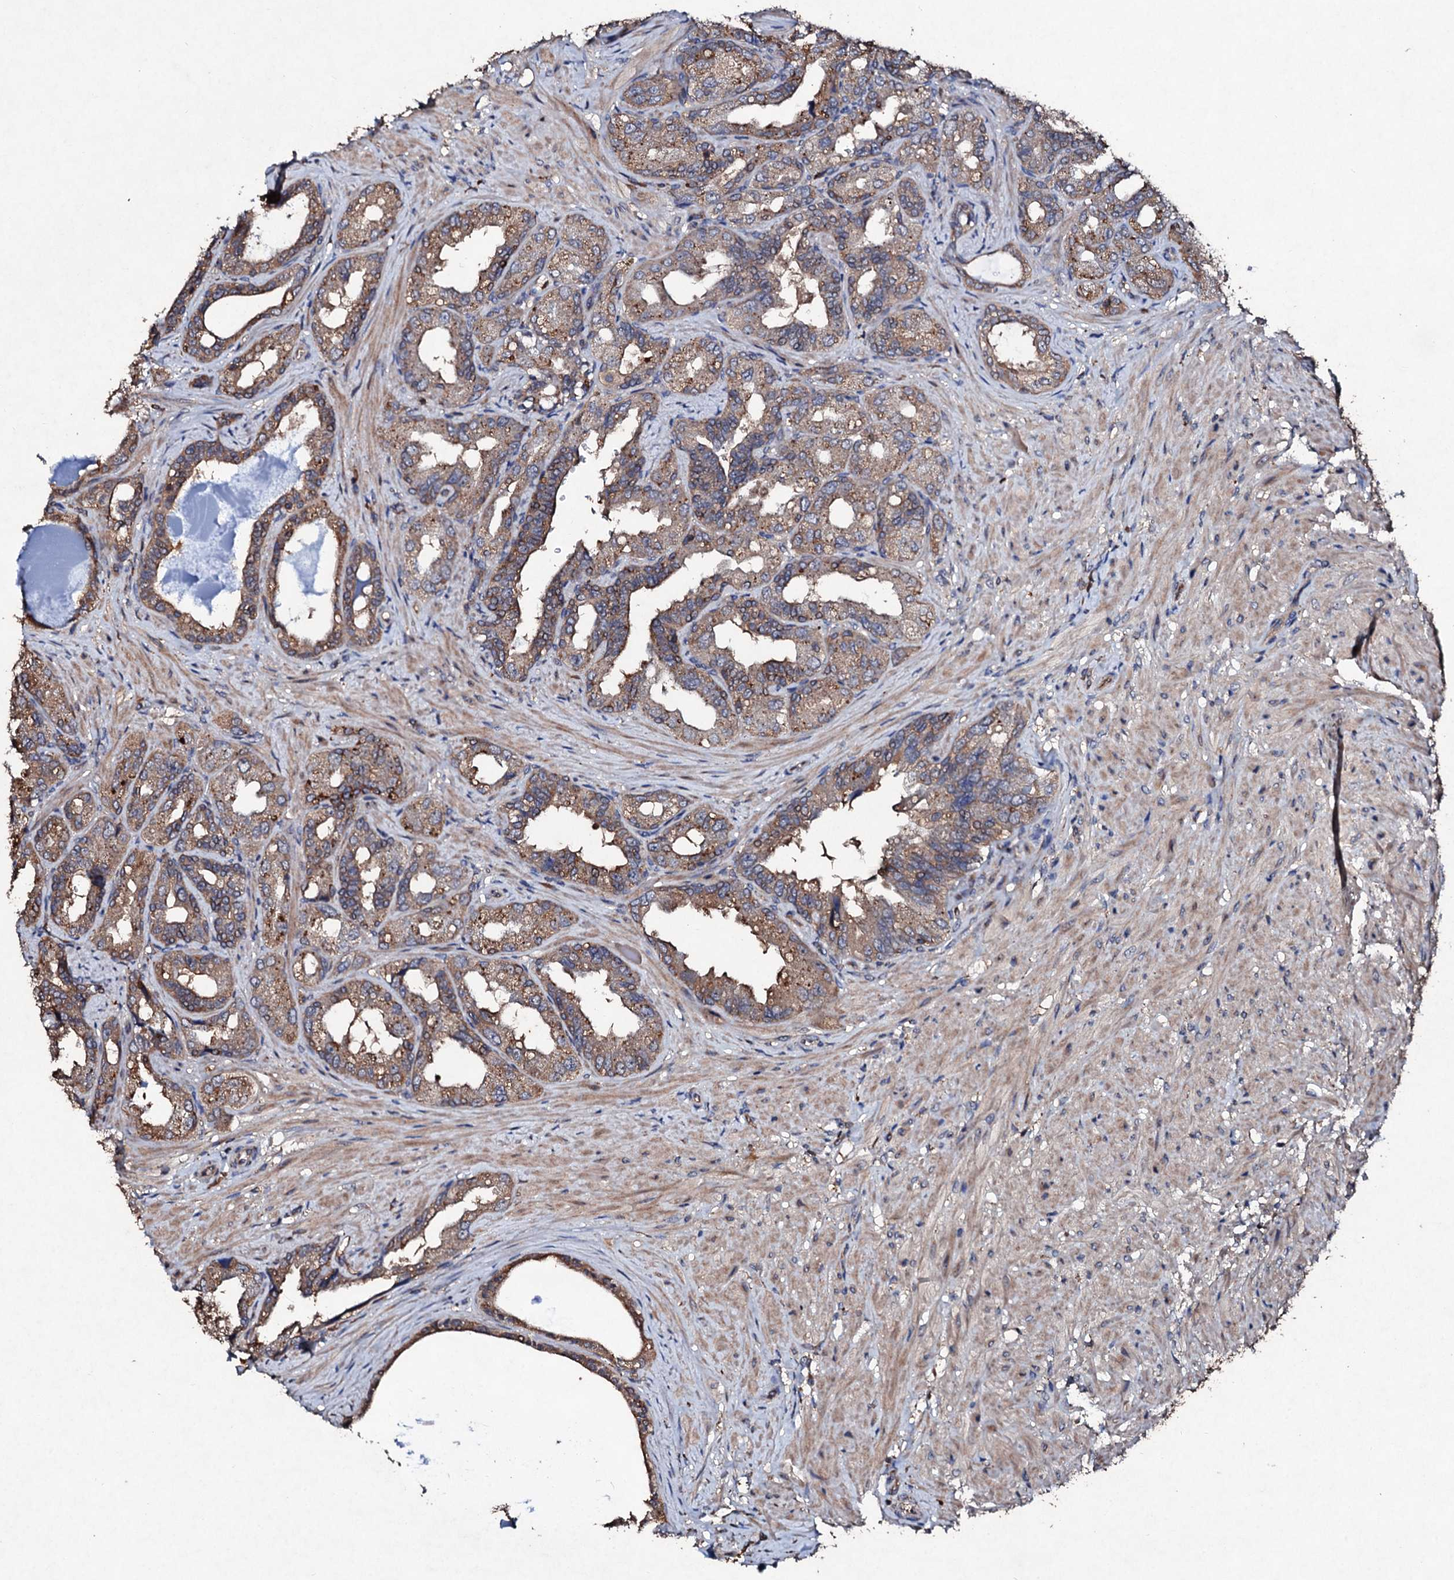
{"staining": {"intensity": "moderate", "quantity": ">75%", "location": "cytoplasmic/membranous"}, "tissue": "seminal vesicle", "cell_type": "Glandular cells", "image_type": "normal", "snomed": [{"axis": "morphology", "description": "Normal tissue, NOS"}, {"axis": "topography", "description": "Seminal veicle"}, {"axis": "topography", "description": "Peripheral nerve tissue"}], "caption": "Immunohistochemistry histopathology image of unremarkable seminal vesicle stained for a protein (brown), which reveals medium levels of moderate cytoplasmic/membranous positivity in about >75% of glandular cells.", "gene": "KERA", "patient": {"sex": "male", "age": 63}}